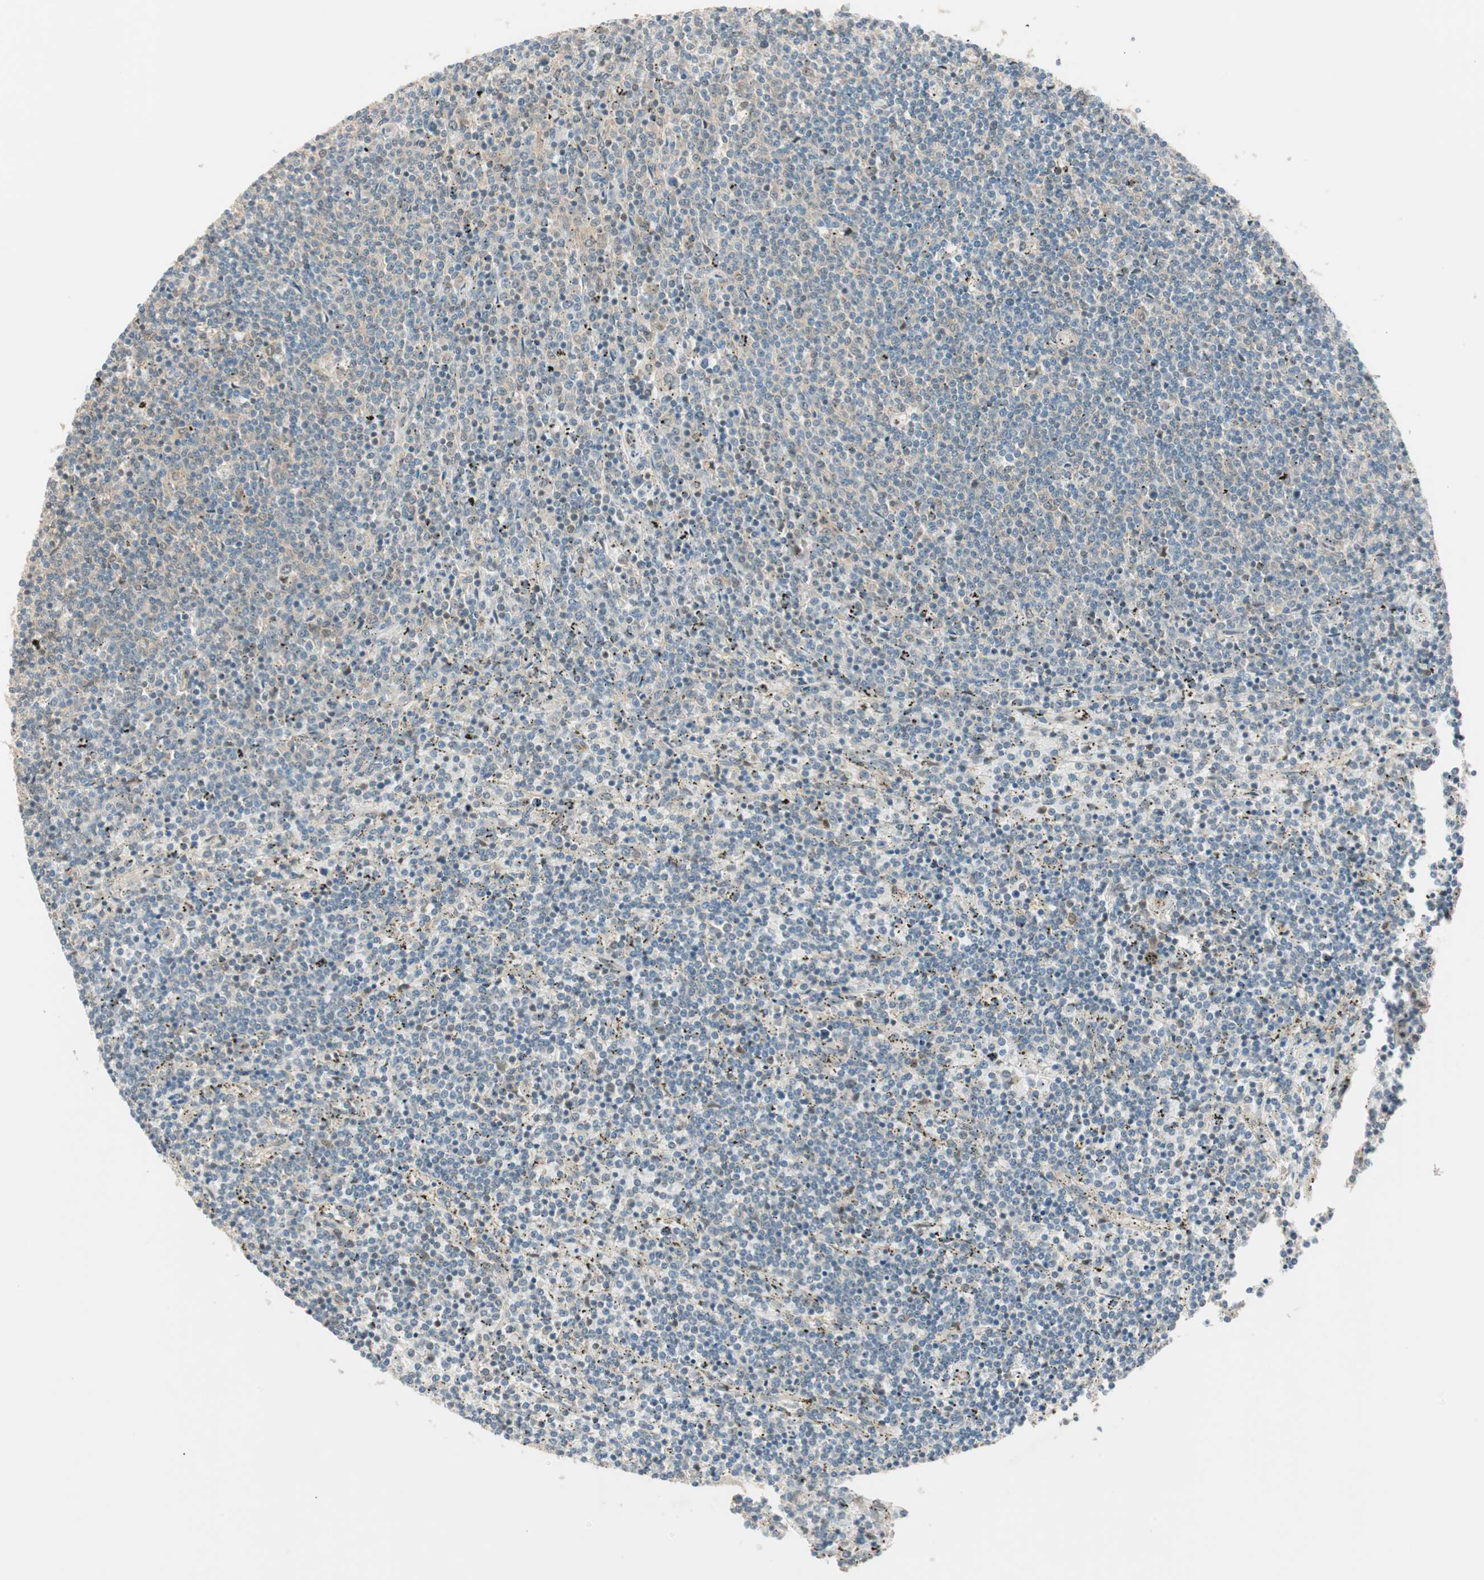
{"staining": {"intensity": "weak", "quantity": "<25%", "location": "cytoplasmic/membranous"}, "tissue": "lymphoma", "cell_type": "Tumor cells", "image_type": "cancer", "snomed": [{"axis": "morphology", "description": "Malignant lymphoma, non-Hodgkin's type, Low grade"}, {"axis": "topography", "description": "Spleen"}], "caption": "DAB immunohistochemical staining of malignant lymphoma, non-Hodgkin's type (low-grade) demonstrates no significant staining in tumor cells.", "gene": "PSMD8", "patient": {"sex": "female", "age": 50}}